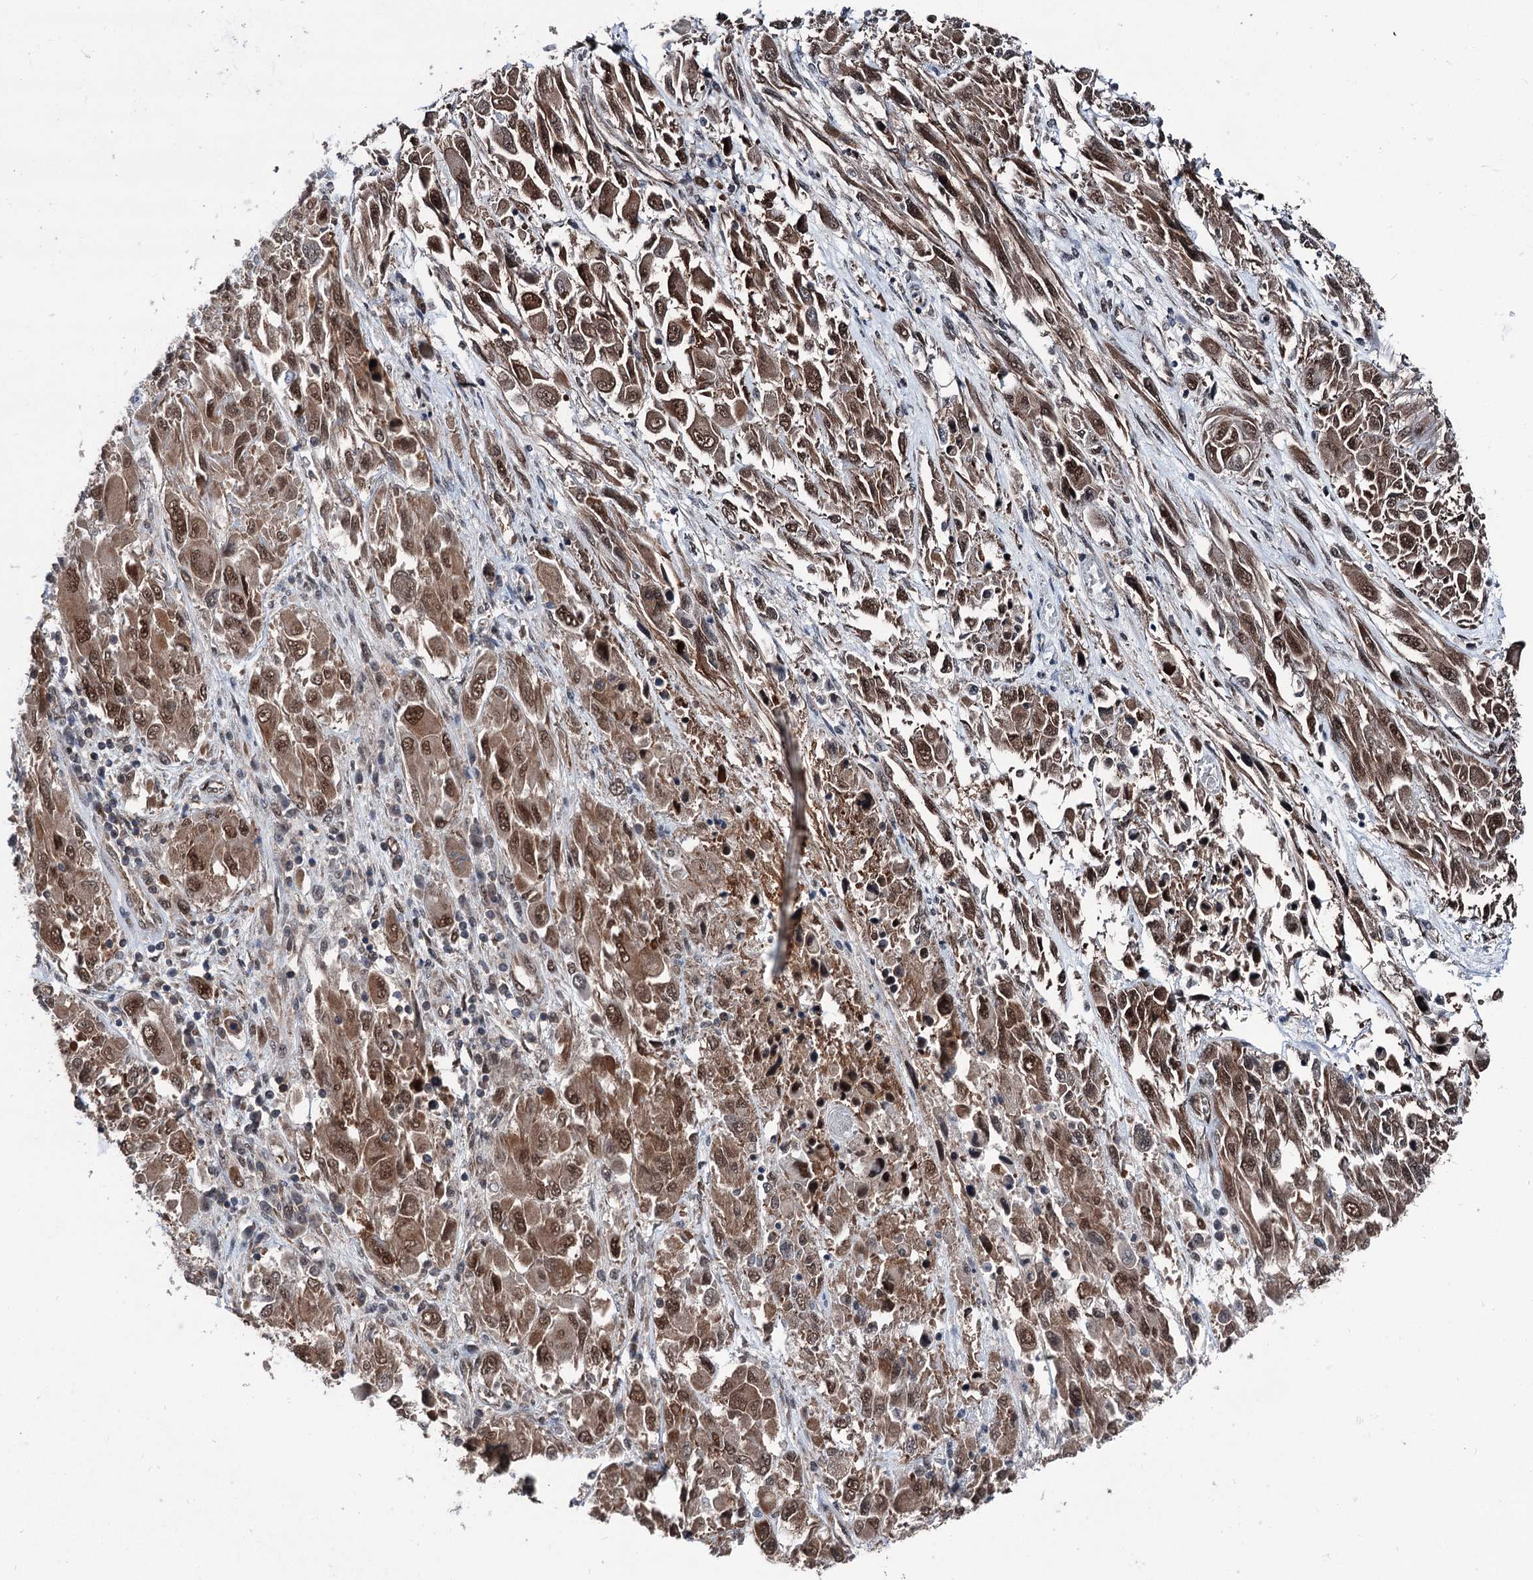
{"staining": {"intensity": "moderate", "quantity": ">75%", "location": "cytoplasmic/membranous,nuclear"}, "tissue": "melanoma", "cell_type": "Tumor cells", "image_type": "cancer", "snomed": [{"axis": "morphology", "description": "Malignant melanoma, NOS"}, {"axis": "topography", "description": "Skin"}], "caption": "This is a photomicrograph of immunohistochemistry staining of malignant melanoma, which shows moderate expression in the cytoplasmic/membranous and nuclear of tumor cells.", "gene": "PSMD13", "patient": {"sex": "female", "age": 91}}